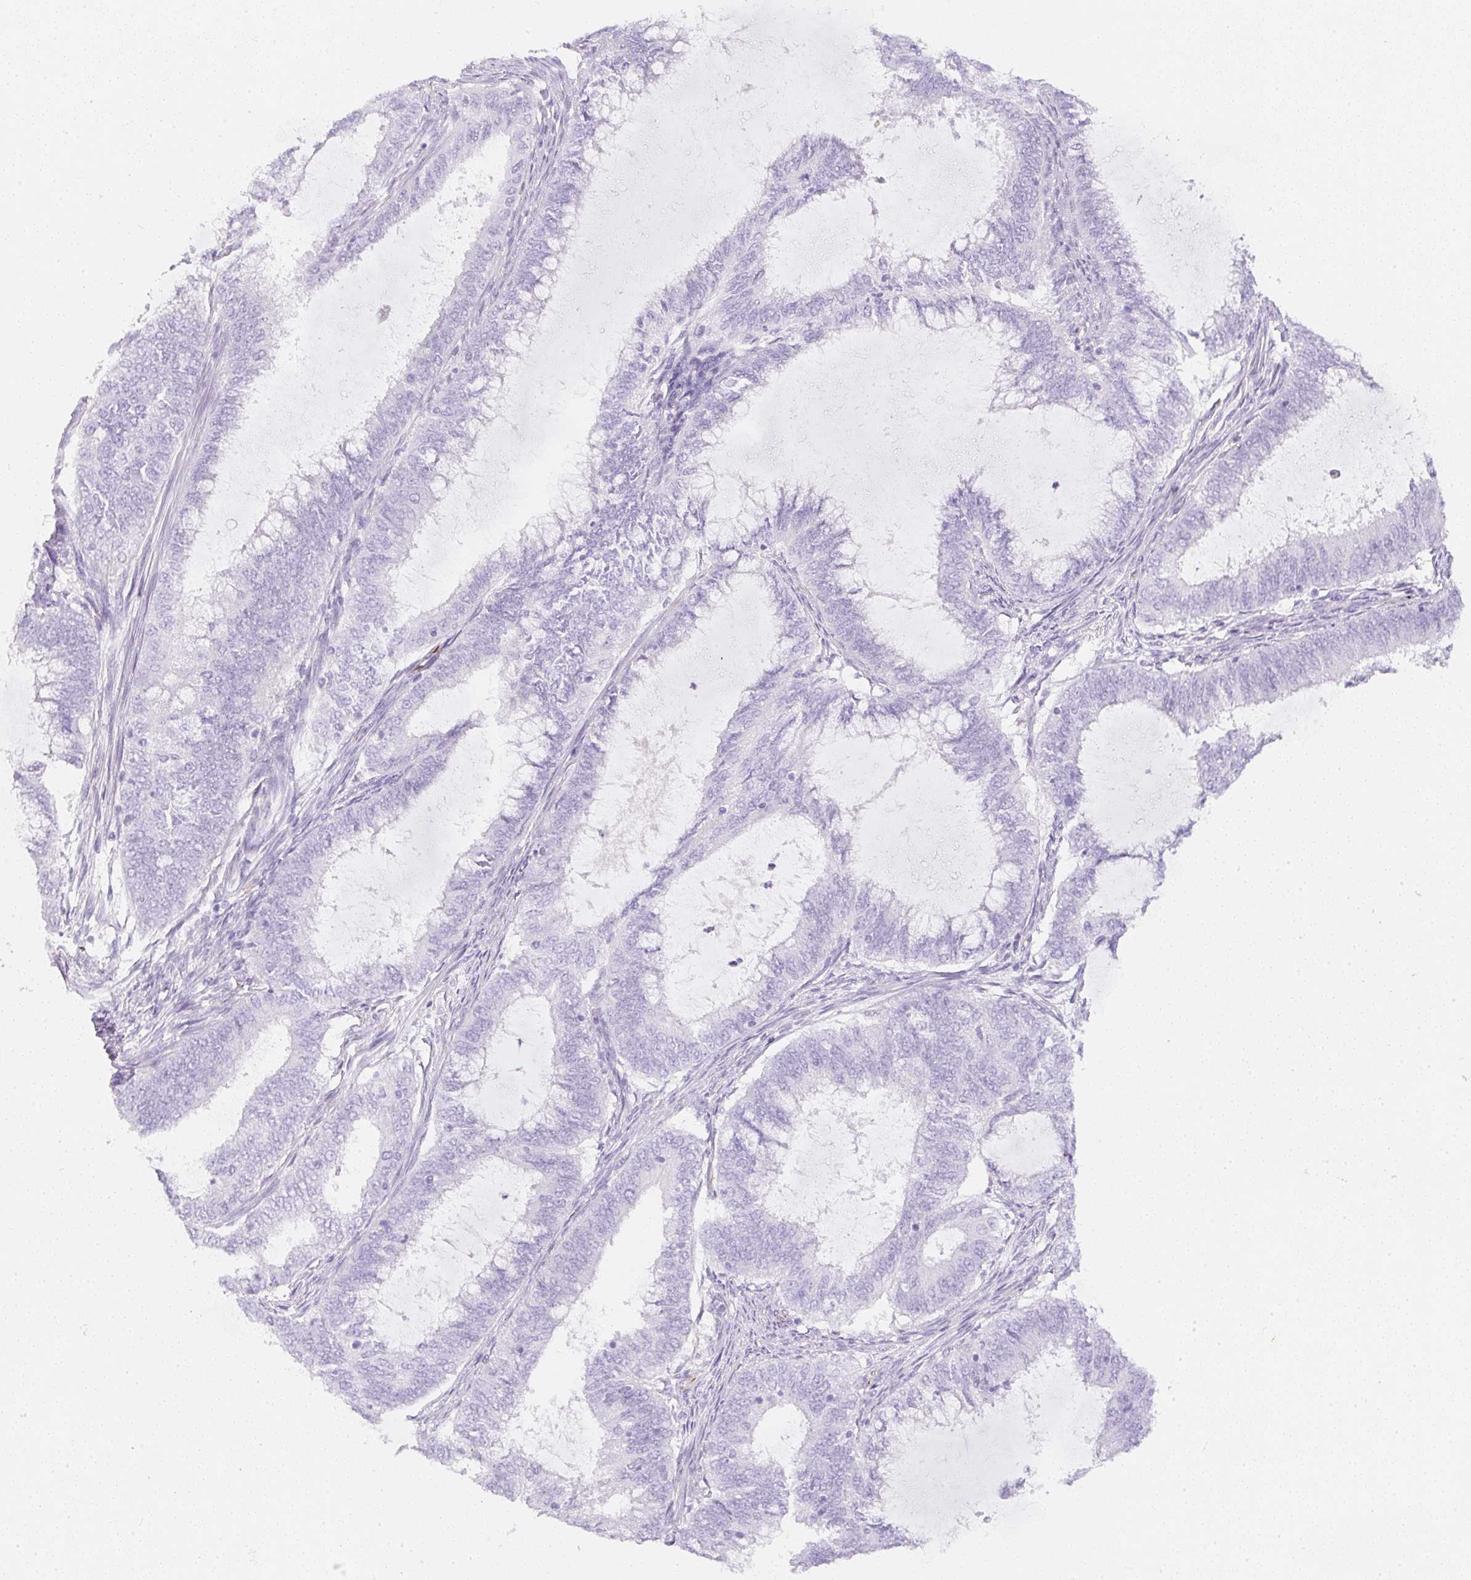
{"staining": {"intensity": "negative", "quantity": "none", "location": "none"}, "tissue": "endometrial cancer", "cell_type": "Tumor cells", "image_type": "cancer", "snomed": [{"axis": "morphology", "description": "Adenocarcinoma, NOS"}, {"axis": "topography", "description": "Endometrium"}], "caption": "Immunohistochemistry (IHC) micrograph of neoplastic tissue: endometrial cancer (adenocarcinoma) stained with DAB demonstrates no significant protein positivity in tumor cells.", "gene": "ZNF689", "patient": {"sex": "female", "age": 51}}